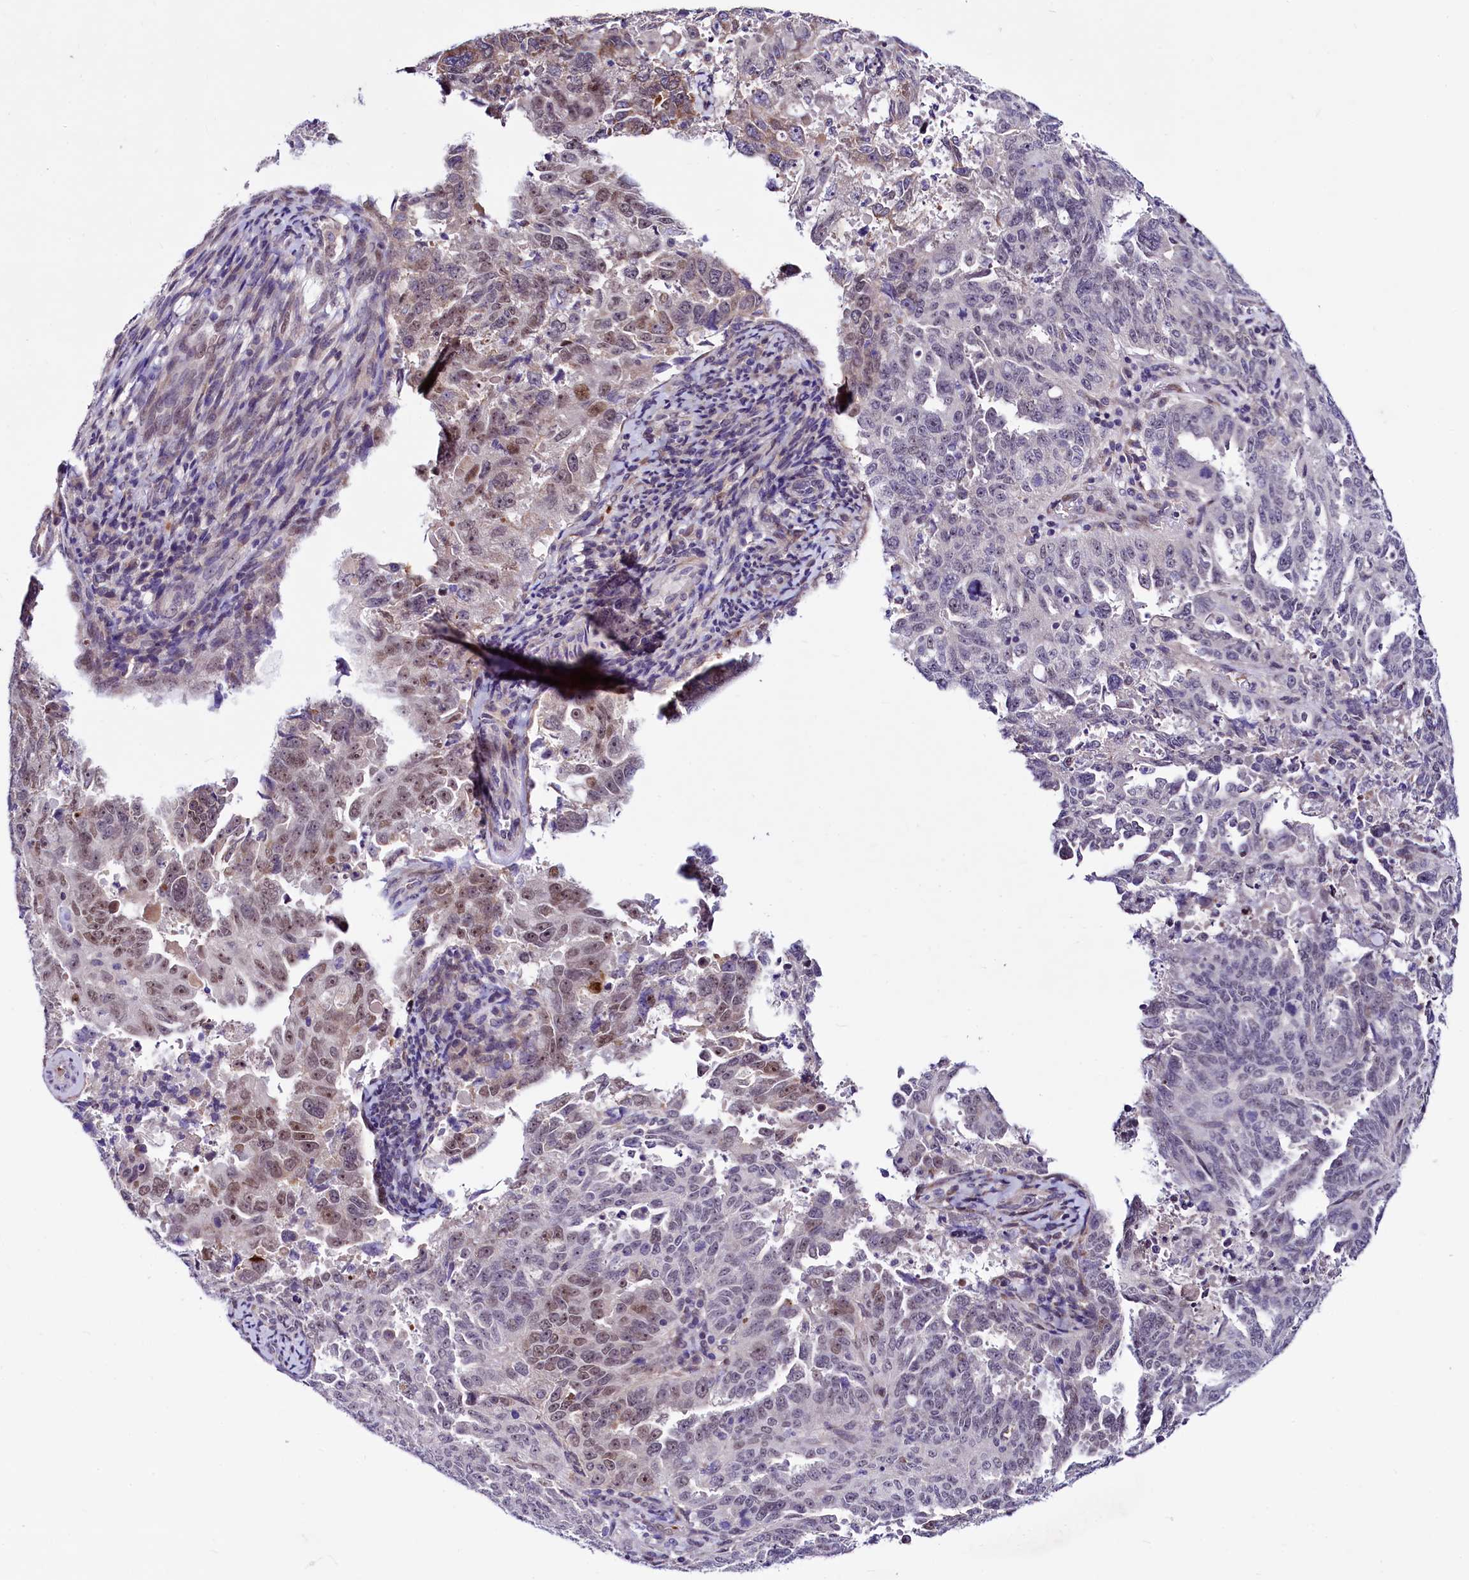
{"staining": {"intensity": "moderate", "quantity": "<25%", "location": "nuclear"}, "tissue": "endometrial cancer", "cell_type": "Tumor cells", "image_type": "cancer", "snomed": [{"axis": "morphology", "description": "Adenocarcinoma, NOS"}, {"axis": "topography", "description": "Endometrium"}], "caption": "Brown immunohistochemical staining in adenocarcinoma (endometrial) demonstrates moderate nuclear expression in approximately <25% of tumor cells. Nuclei are stained in blue.", "gene": "LEUTX", "patient": {"sex": "female", "age": 65}}